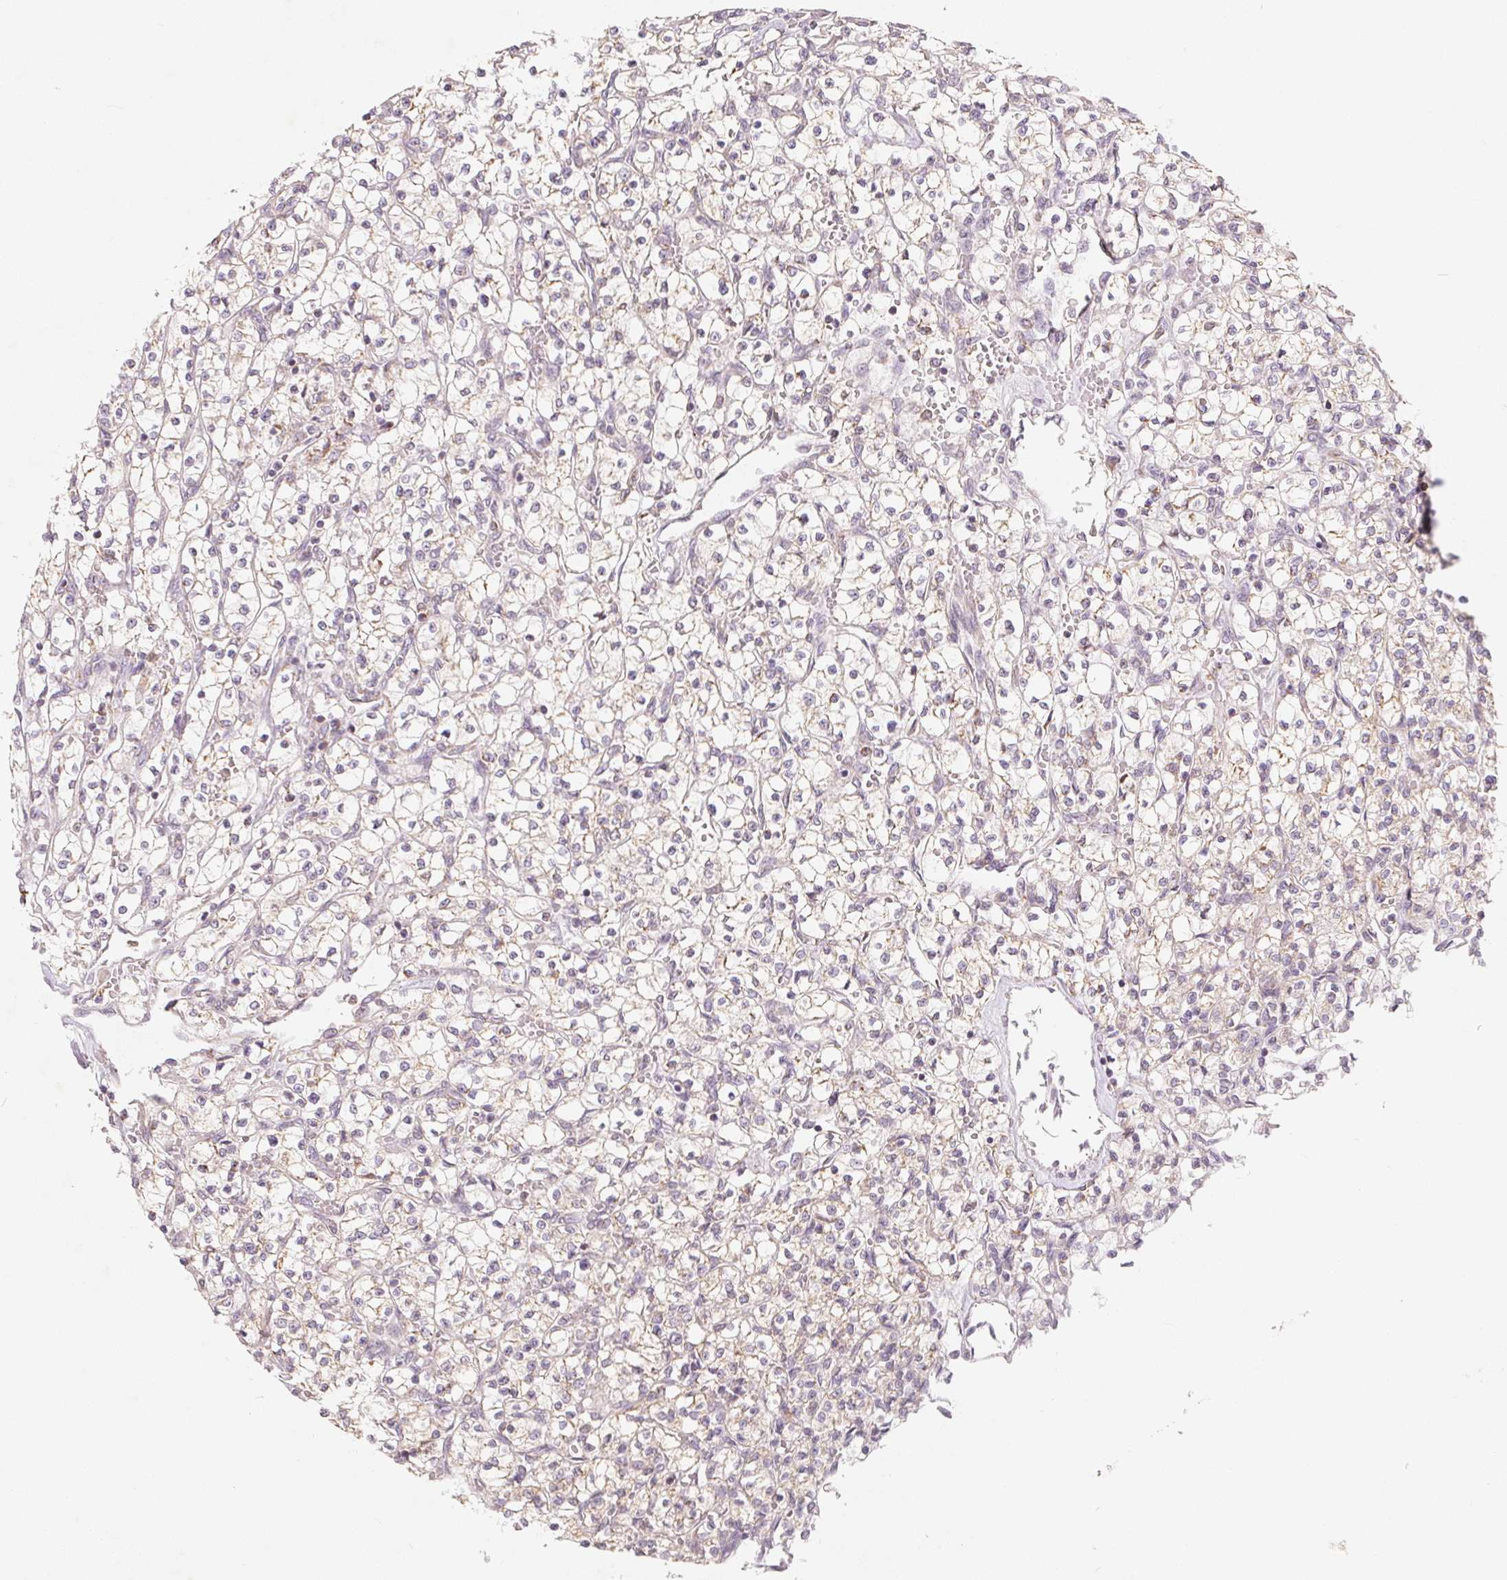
{"staining": {"intensity": "negative", "quantity": "none", "location": "none"}, "tissue": "renal cancer", "cell_type": "Tumor cells", "image_type": "cancer", "snomed": [{"axis": "morphology", "description": "Adenocarcinoma, NOS"}, {"axis": "topography", "description": "Kidney"}], "caption": "DAB immunohistochemical staining of adenocarcinoma (renal) shows no significant positivity in tumor cells.", "gene": "GHITM", "patient": {"sex": "female", "age": 64}}